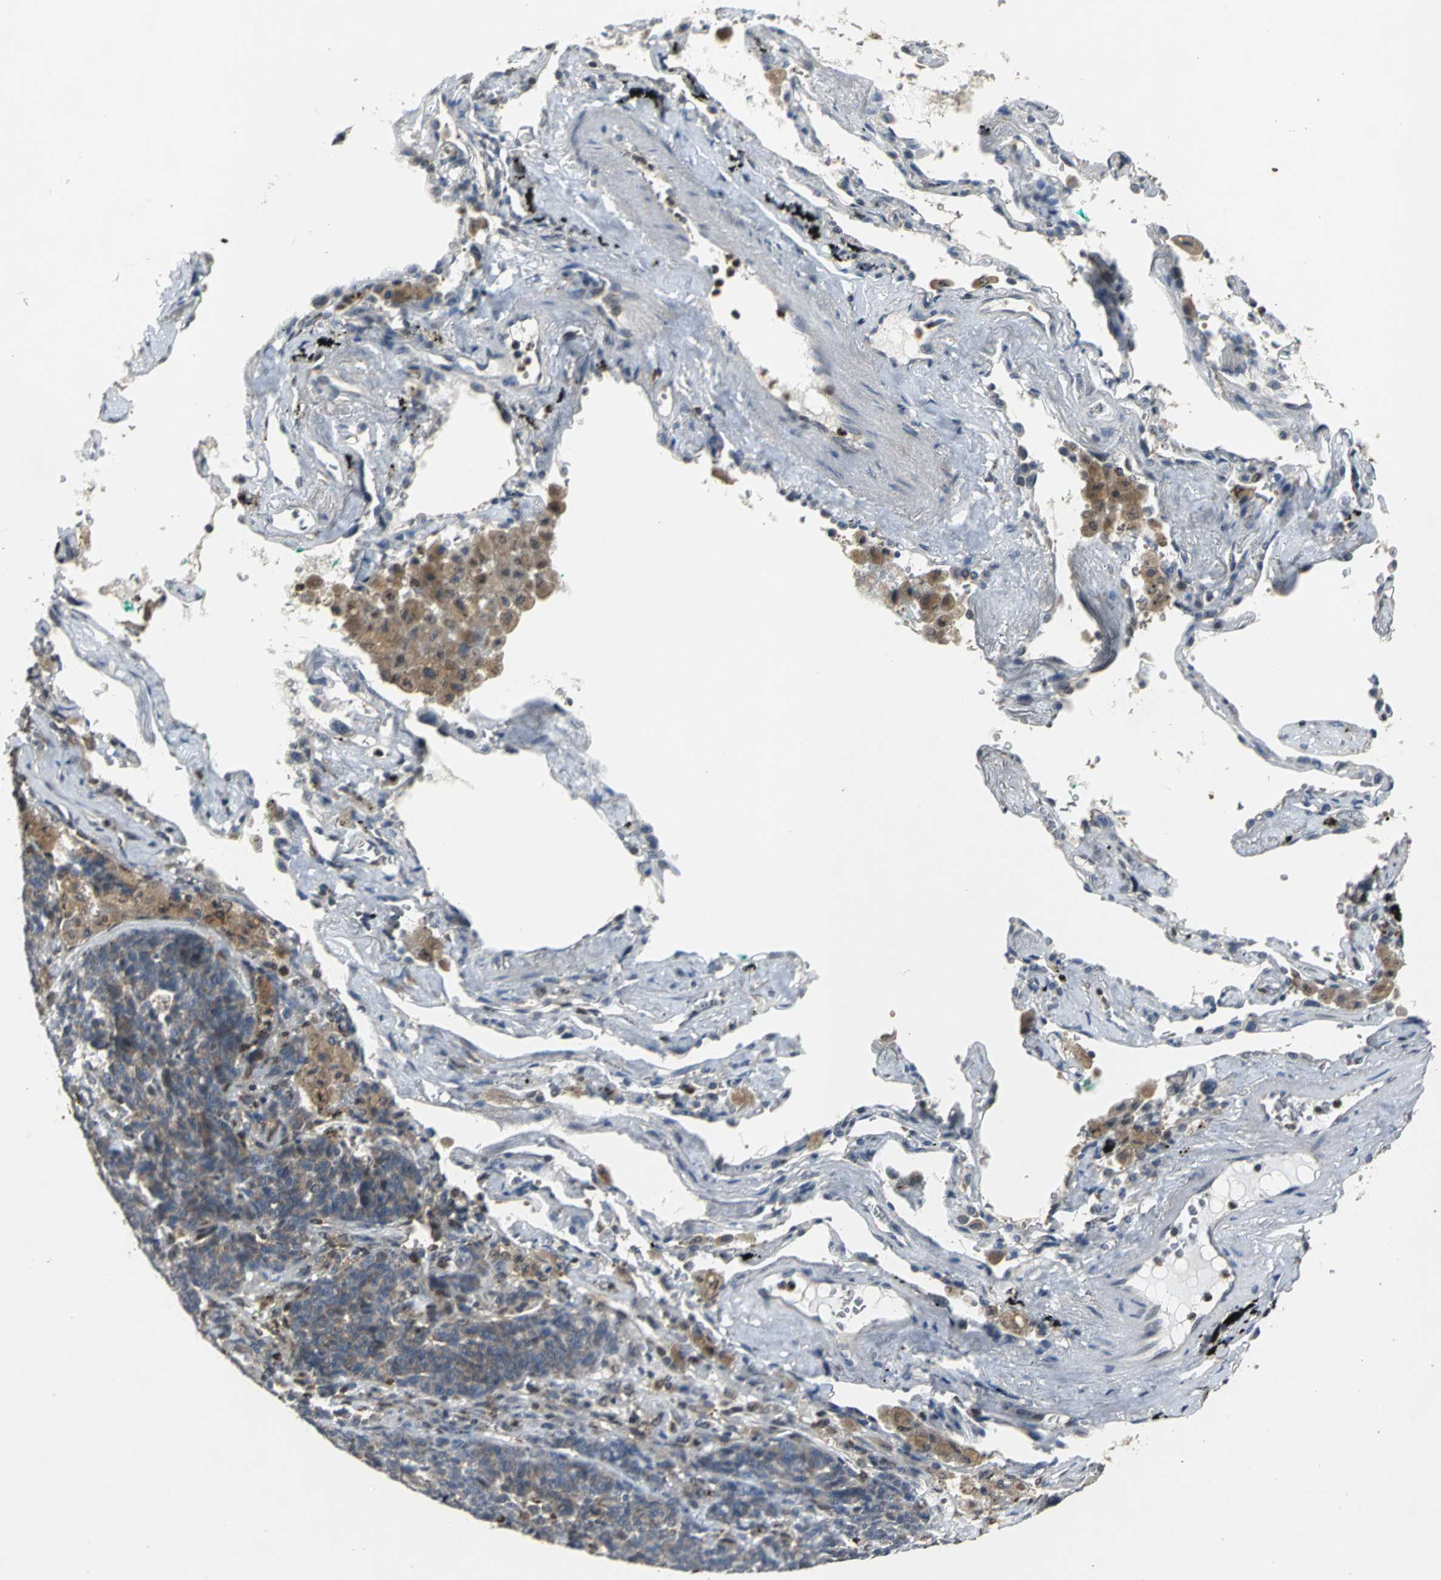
{"staining": {"intensity": "moderate", "quantity": ">75%", "location": "cytoplasmic/membranous"}, "tissue": "lung cancer", "cell_type": "Tumor cells", "image_type": "cancer", "snomed": [{"axis": "morphology", "description": "Neoplasm, malignant, NOS"}, {"axis": "topography", "description": "Lung"}], "caption": "High-power microscopy captured an immunohistochemistry image of lung neoplasm (malignant), revealing moderate cytoplasmic/membranous expression in about >75% of tumor cells.", "gene": "AHR", "patient": {"sex": "female", "age": 58}}